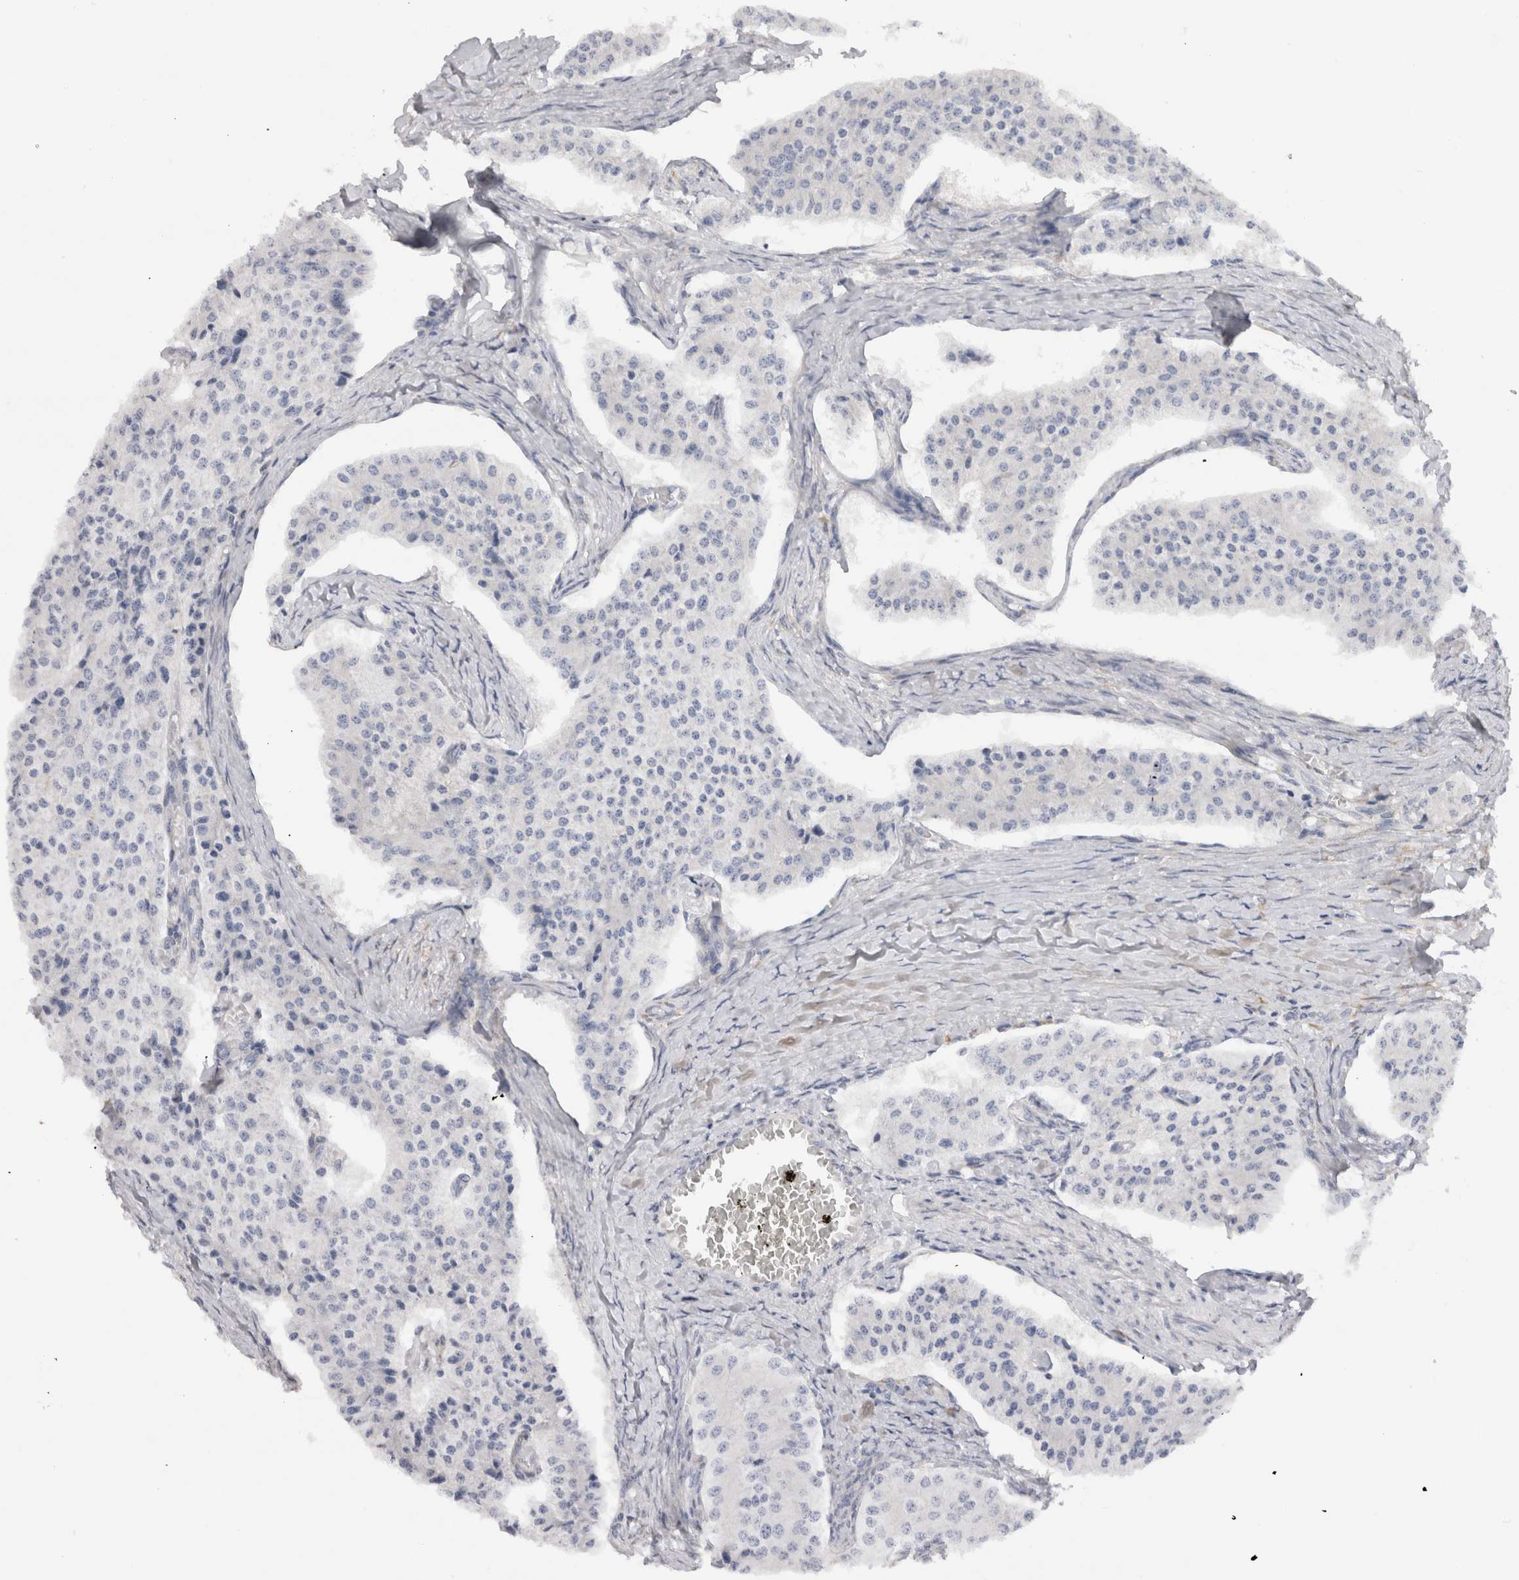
{"staining": {"intensity": "negative", "quantity": "none", "location": "none"}, "tissue": "carcinoid", "cell_type": "Tumor cells", "image_type": "cancer", "snomed": [{"axis": "morphology", "description": "Carcinoid, malignant, NOS"}, {"axis": "topography", "description": "Colon"}], "caption": "Immunohistochemistry (IHC) of carcinoid exhibits no expression in tumor cells. Brightfield microscopy of immunohistochemistry (IHC) stained with DAB (3,3'-diaminobenzidine) (brown) and hematoxylin (blue), captured at high magnification.", "gene": "VCPIP1", "patient": {"sex": "female", "age": 52}}